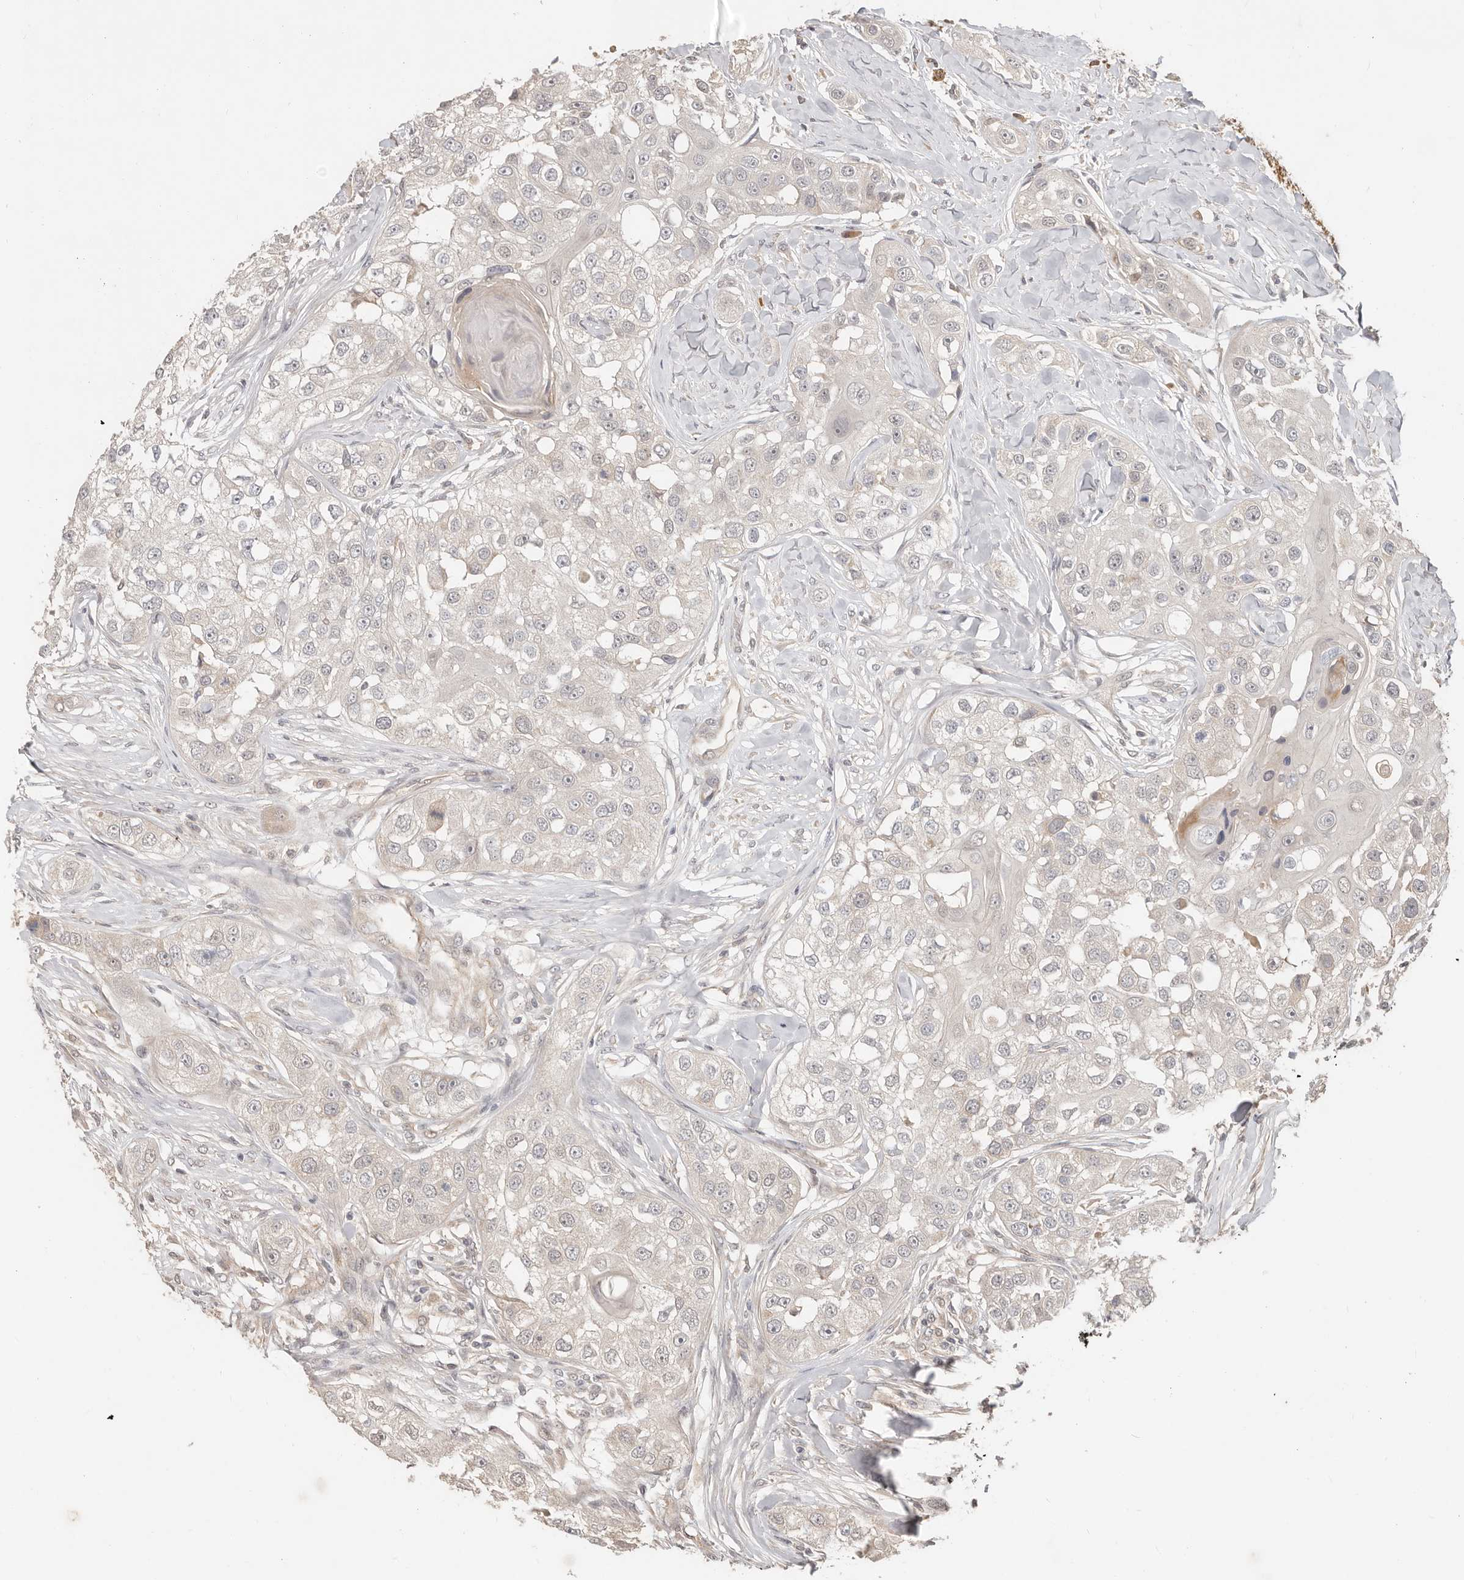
{"staining": {"intensity": "negative", "quantity": "none", "location": "none"}, "tissue": "head and neck cancer", "cell_type": "Tumor cells", "image_type": "cancer", "snomed": [{"axis": "morphology", "description": "Normal tissue, NOS"}, {"axis": "morphology", "description": "Squamous cell carcinoma, NOS"}, {"axis": "topography", "description": "Skeletal muscle"}, {"axis": "topography", "description": "Head-Neck"}], "caption": "Protein analysis of head and neck squamous cell carcinoma reveals no significant positivity in tumor cells.", "gene": "MTFR2", "patient": {"sex": "male", "age": 51}}